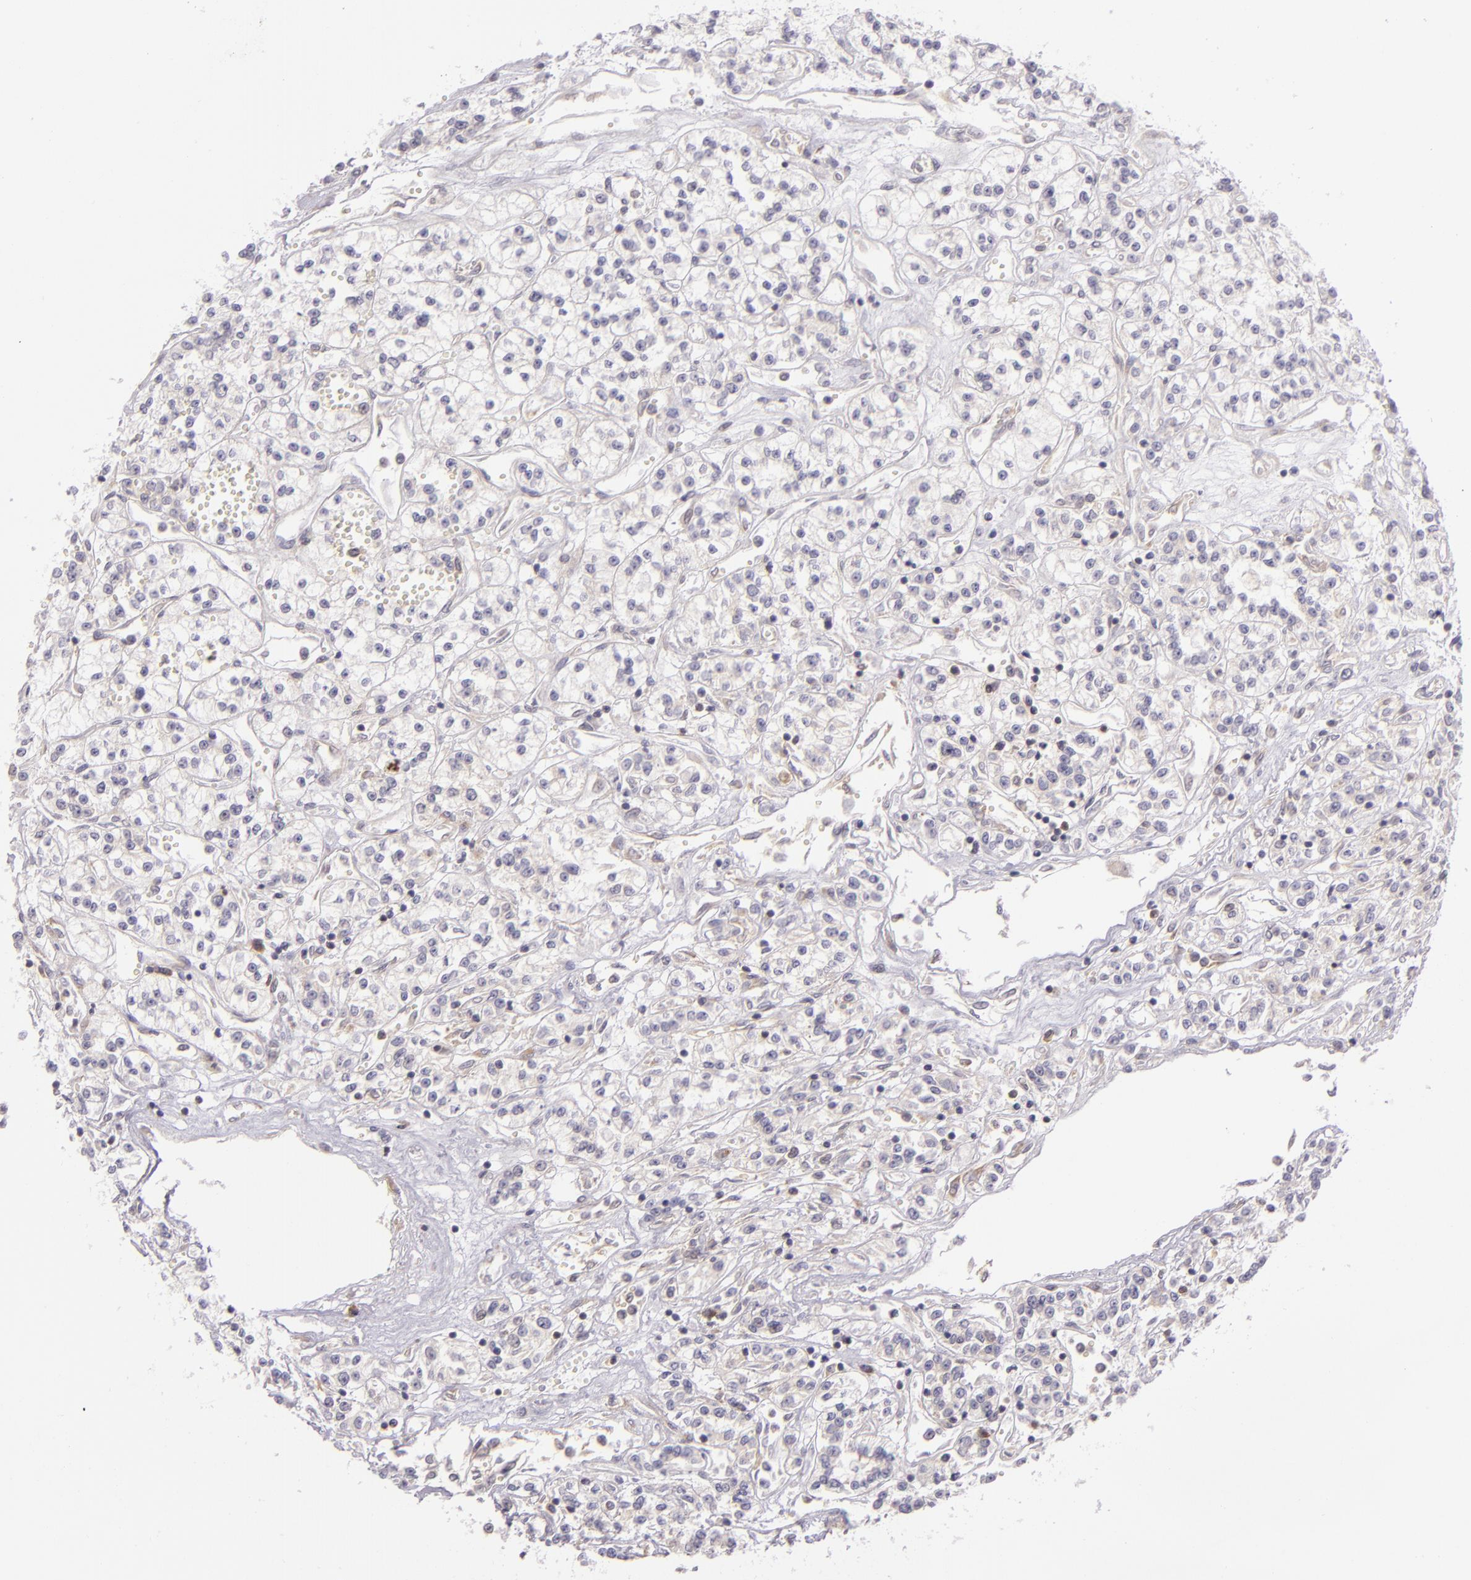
{"staining": {"intensity": "negative", "quantity": "none", "location": "none"}, "tissue": "renal cancer", "cell_type": "Tumor cells", "image_type": "cancer", "snomed": [{"axis": "morphology", "description": "Adenocarcinoma, NOS"}, {"axis": "topography", "description": "Kidney"}], "caption": "Human renal adenocarcinoma stained for a protein using immunohistochemistry displays no expression in tumor cells.", "gene": "UPF3B", "patient": {"sex": "female", "age": 76}}